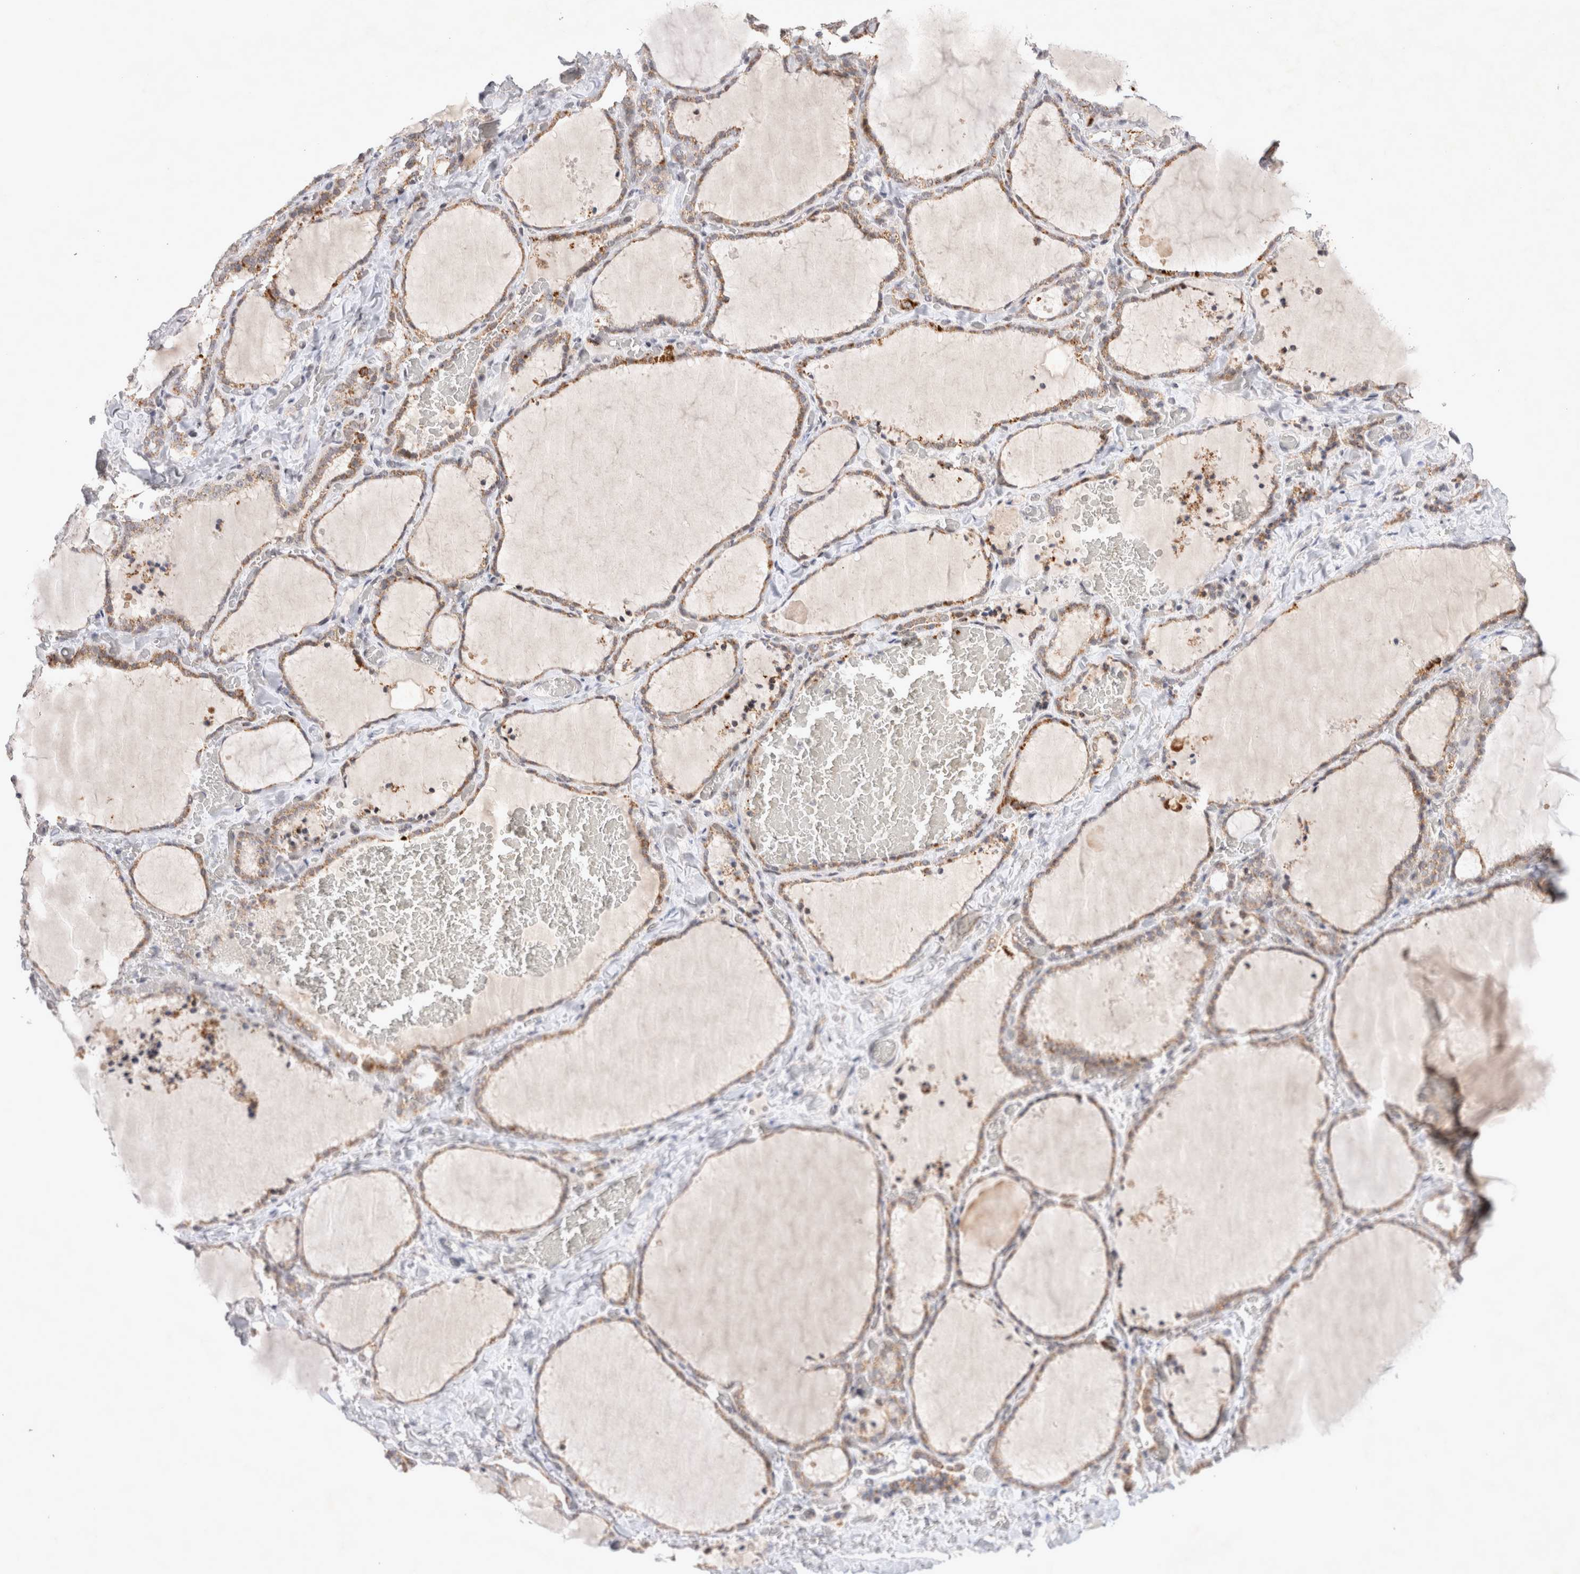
{"staining": {"intensity": "moderate", "quantity": ">75%", "location": "cytoplasmic/membranous"}, "tissue": "thyroid gland", "cell_type": "Glandular cells", "image_type": "normal", "snomed": [{"axis": "morphology", "description": "Normal tissue, NOS"}, {"axis": "topography", "description": "Thyroid gland"}], "caption": "A medium amount of moderate cytoplasmic/membranous positivity is identified in about >75% of glandular cells in benign thyroid gland. Using DAB (brown) and hematoxylin (blue) stains, captured at high magnification using brightfield microscopy.", "gene": "MRPL37", "patient": {"sex": "female", "age": 22}}